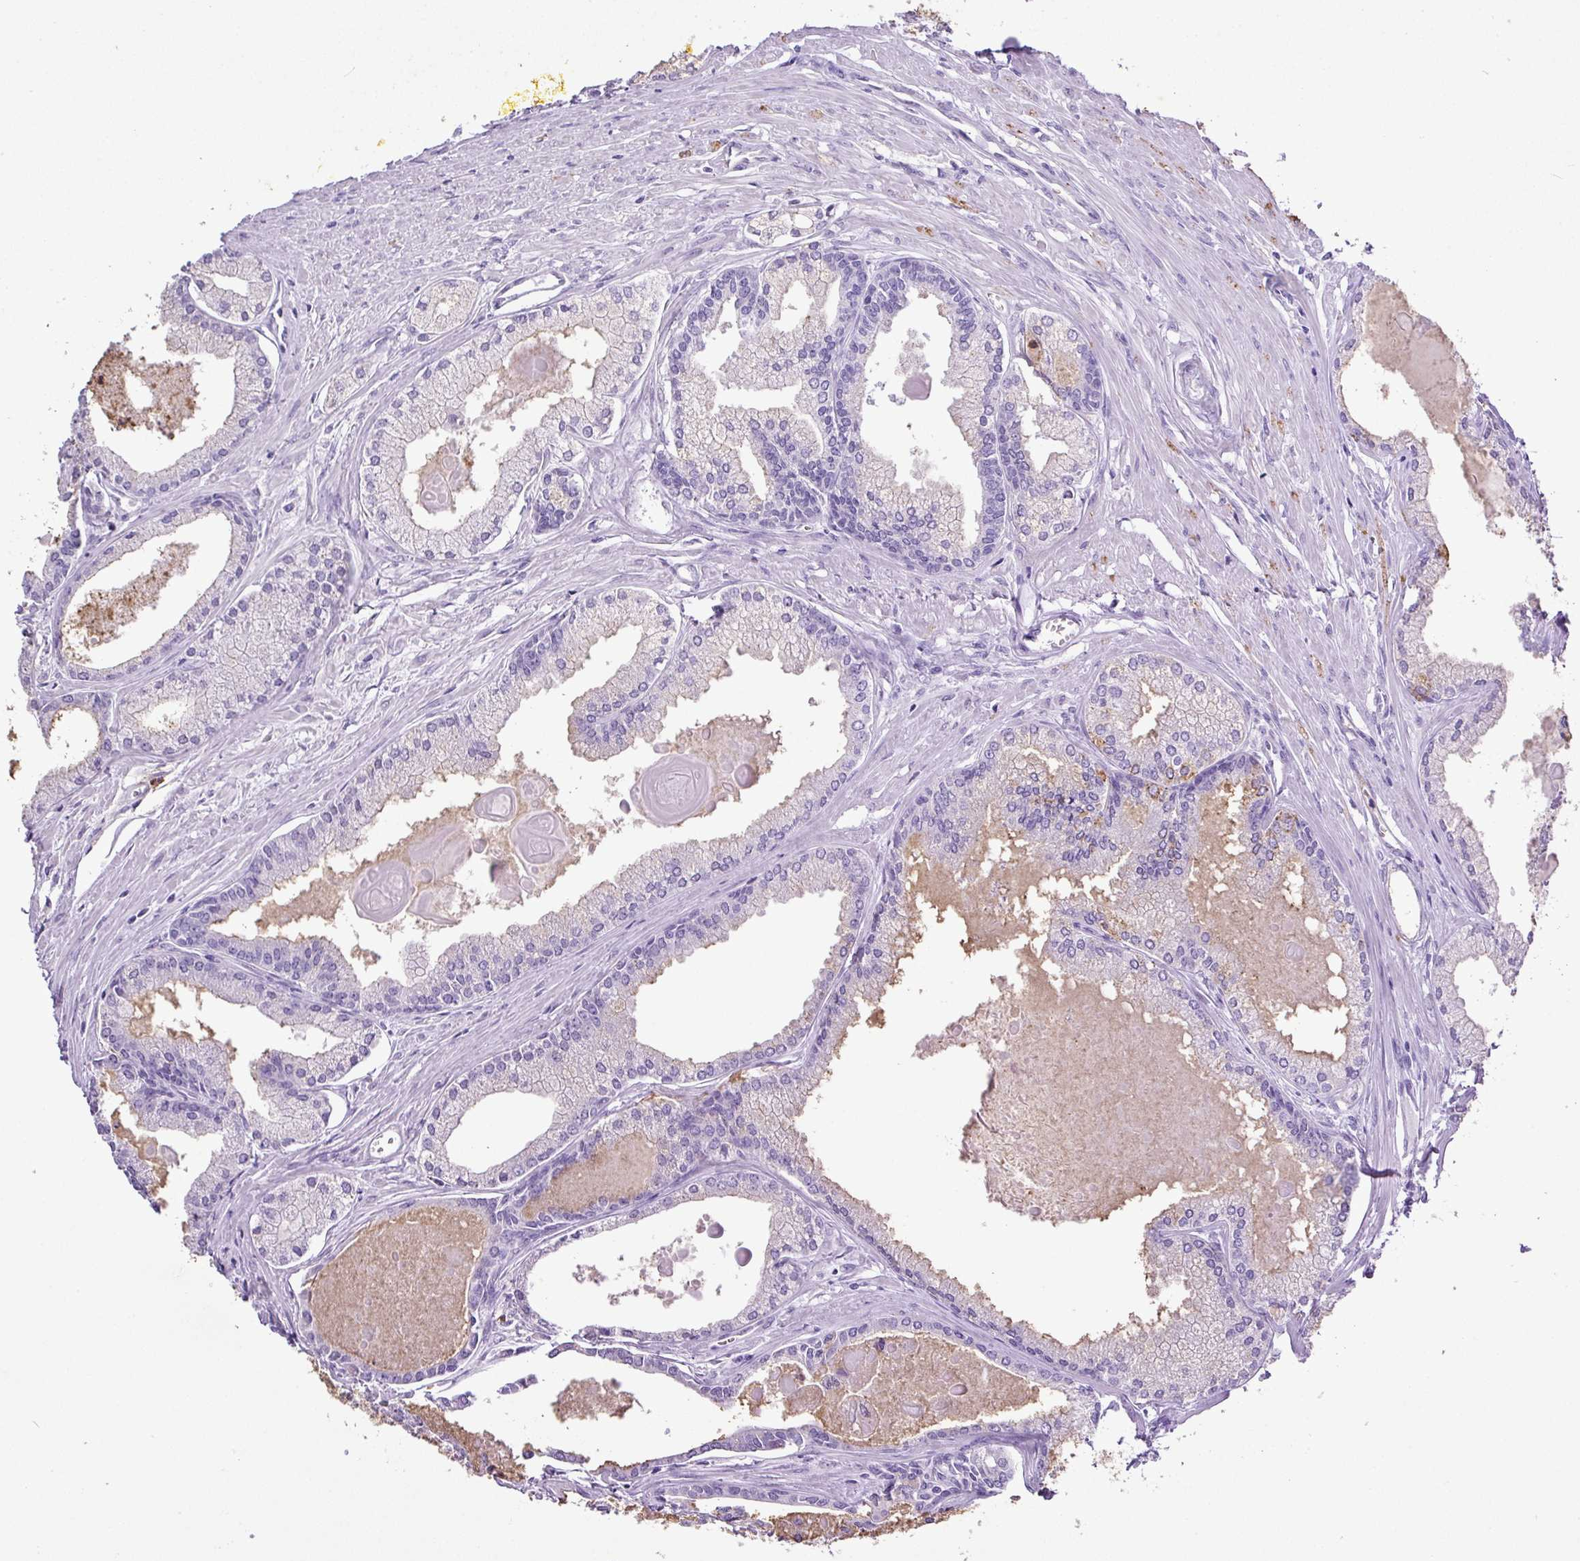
{"staining": {"intensity": "moderate", "quantity": "25%-75%", "location": "cytoplasmic/membranous"}, "tissue": "prostate cancer", "cell_type": "Tumor cells", "image_type": "cancer", "snomed": [{"axis": "morphology", "description": "Adenocarcinoma, High grade"}, {"axis": "topography", "description": "Prostate"}], "caption": "Immunohistochemical staining of human prostate high-grade adenocarcinoma reveals medium levels of moderate cytoplasmic/membranous positivity in approximately 25%-75% of tumor cells.", "gene": "KCNJ11", "patient": {"sex": "male", "age": 68}}